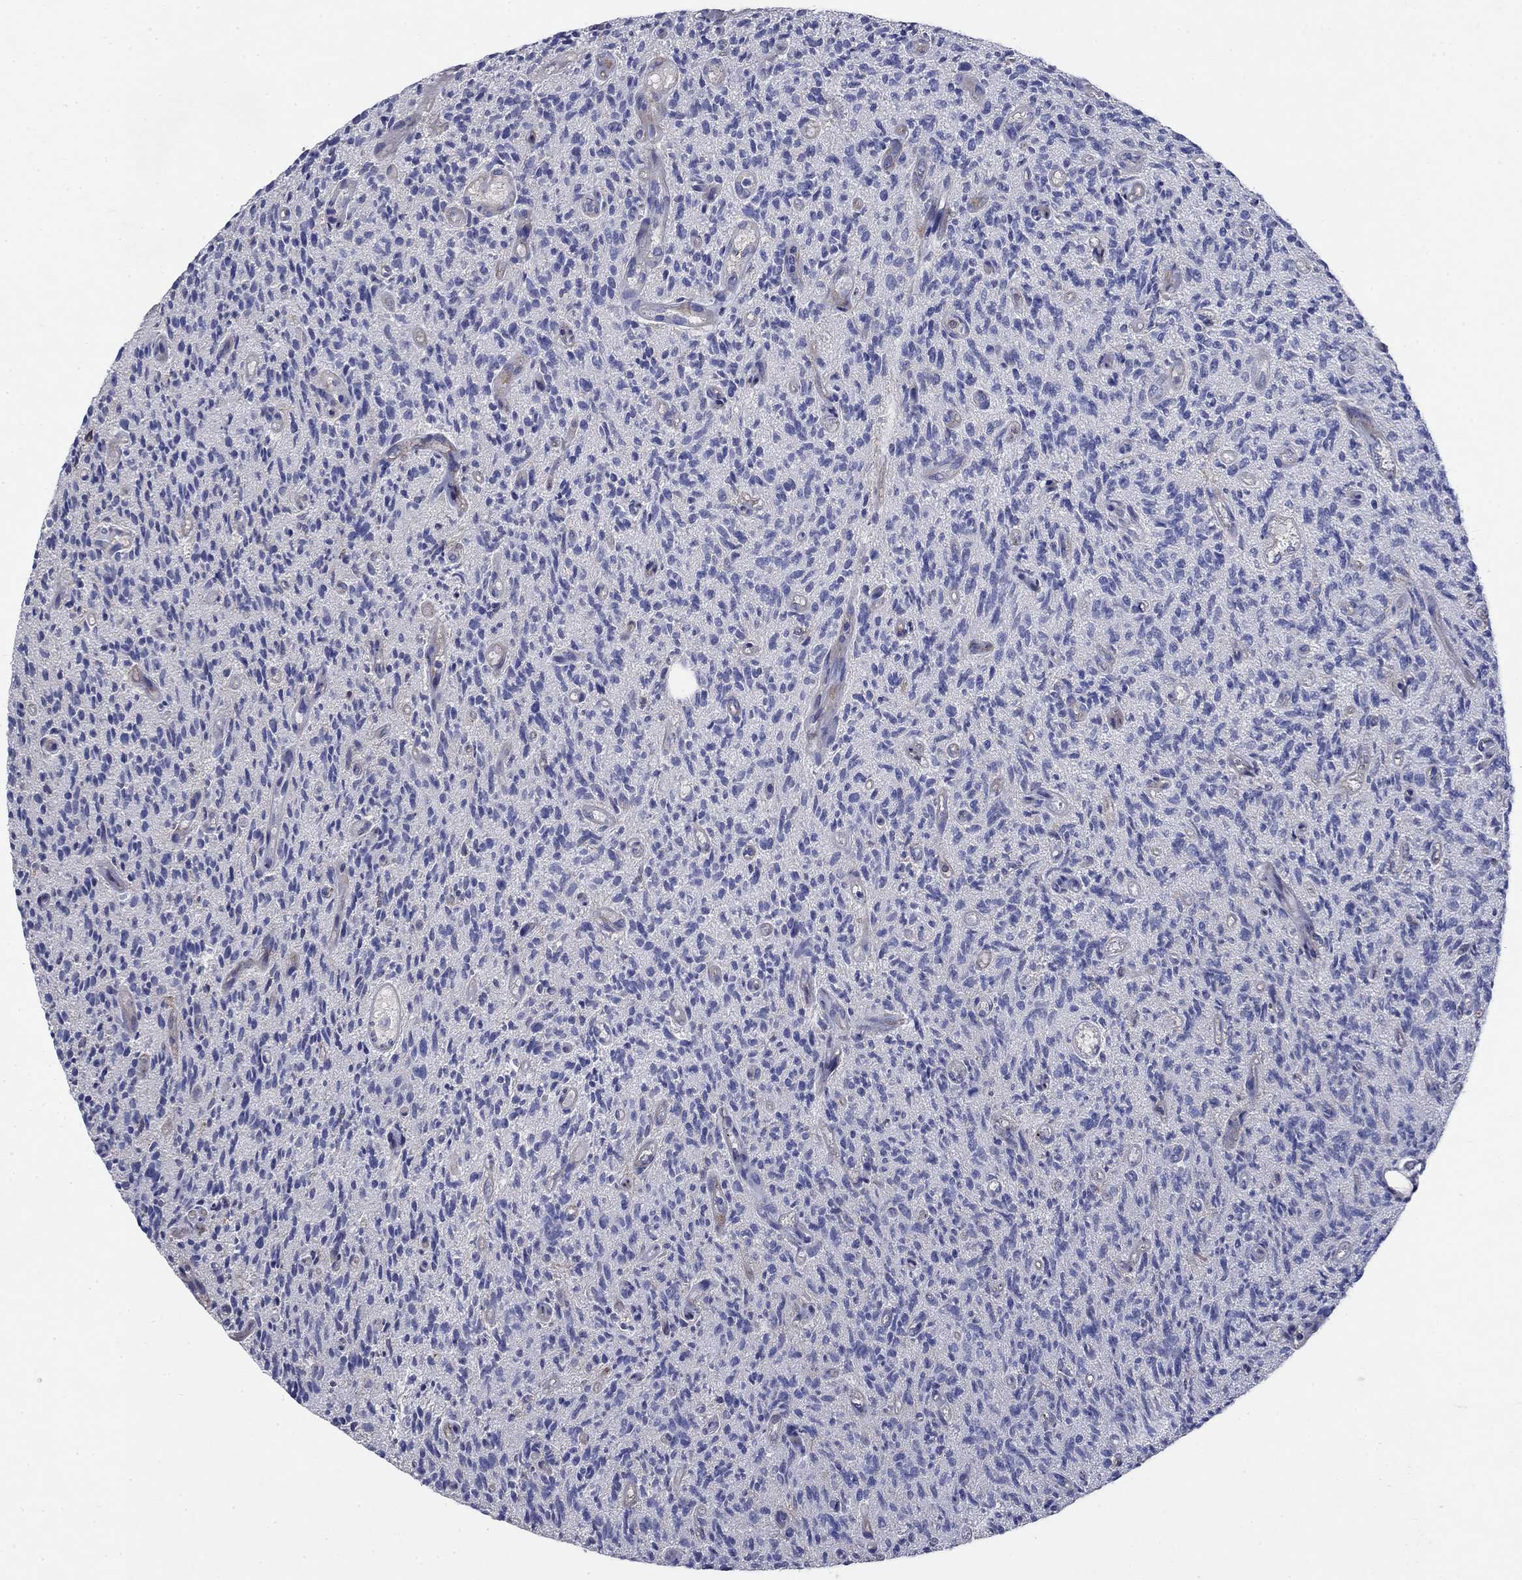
{"staining": {"intensity": "negative", "quantity": "none", "location": "none"}, "tissue": "glioma", "cell_type": "Tumor cells", "image_type": "cancer", "snomed": [{"axis": "morphology", "description": "Glioma, malignant, High grade"}, {"axis": "topography", "description": "Brain"}], "caption": "The immunohistochemistry (IHC) histopathology image has no significant positivity in tumor cells of glioma tissue.", "gene": "FLNC", "patient": {"sex": "male", "age": 64}}